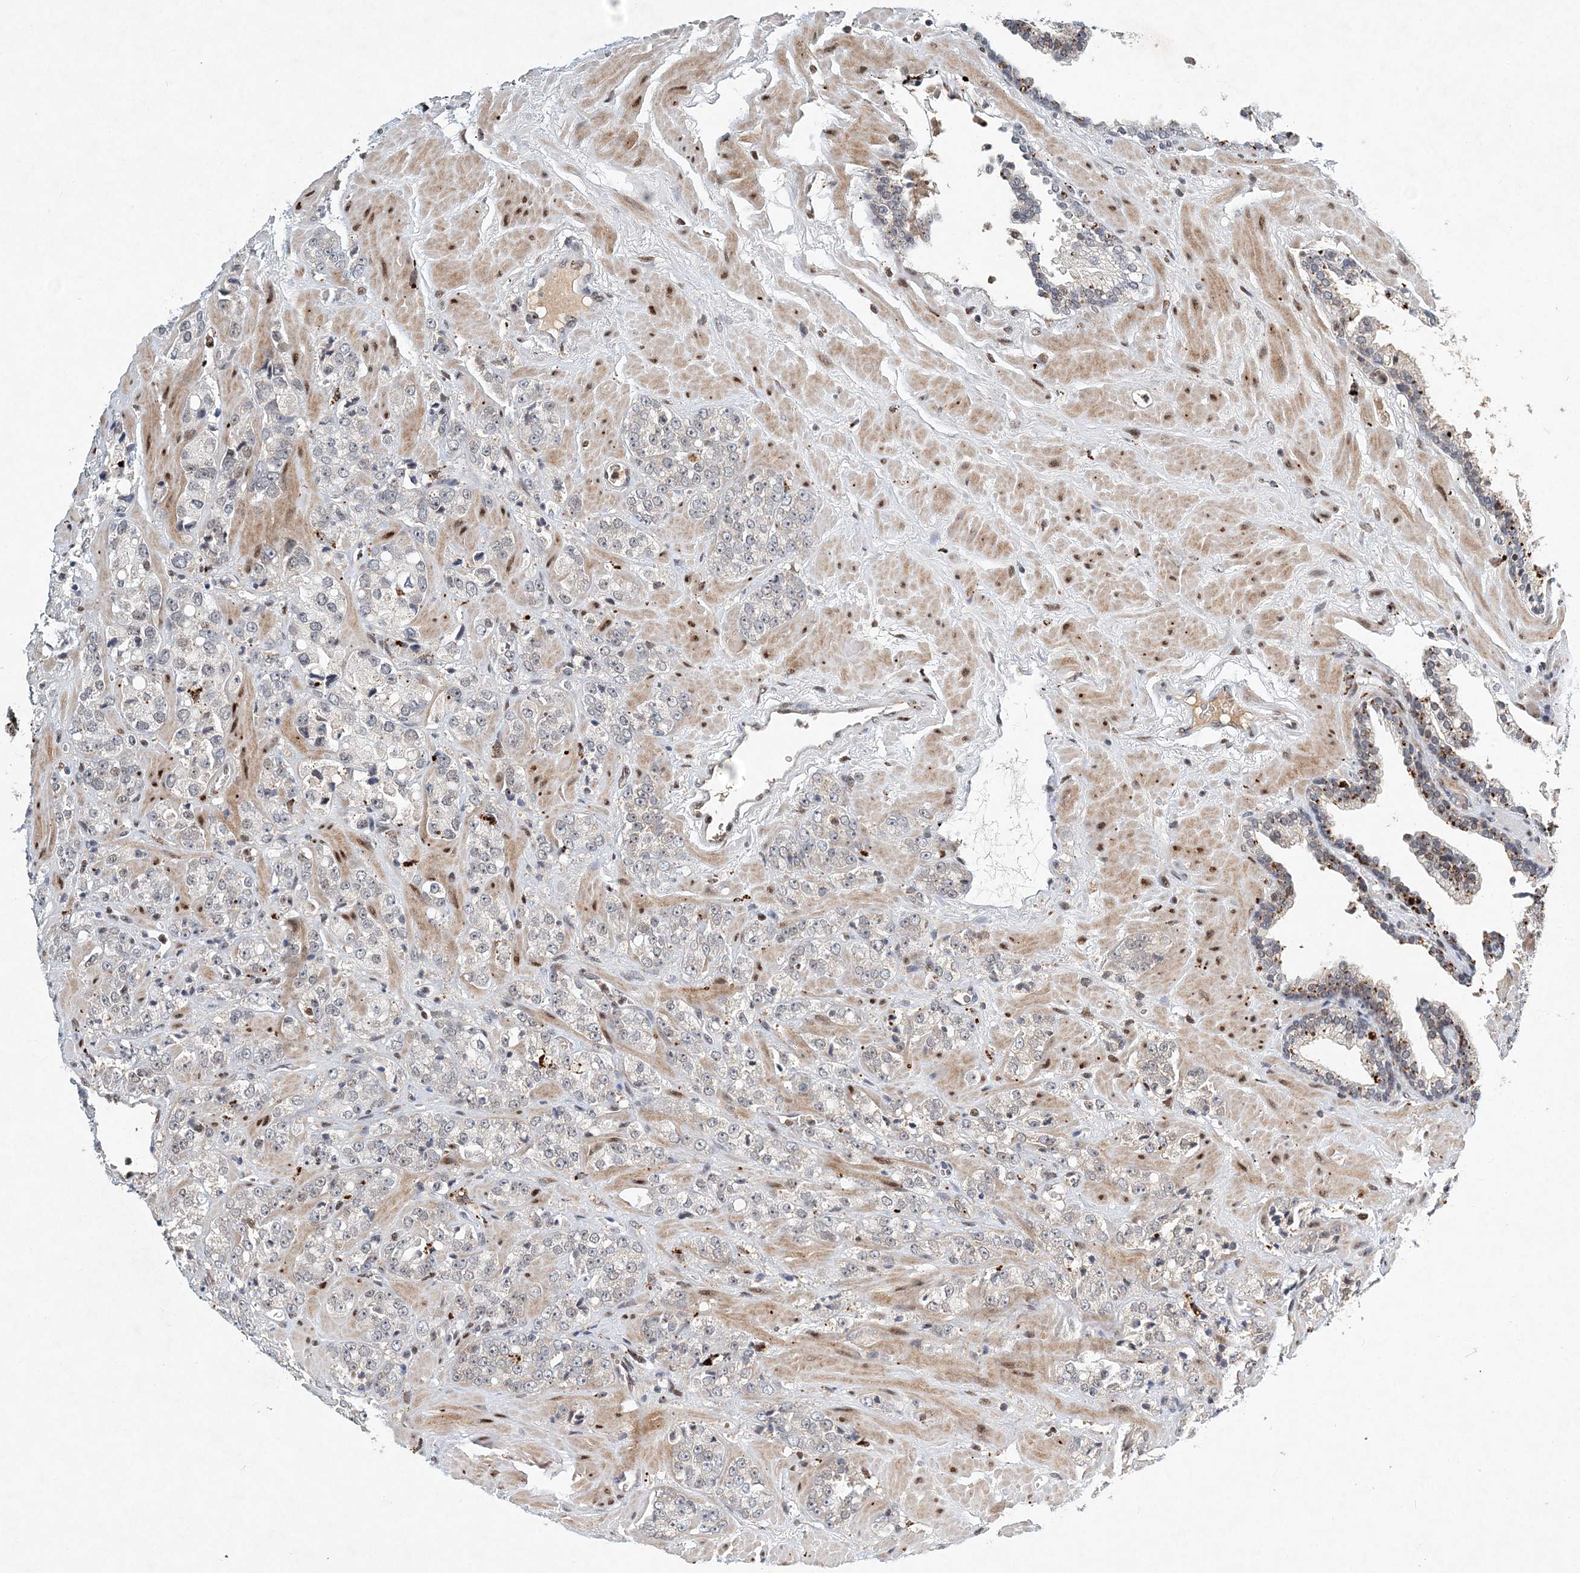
{"staining": {"intensity": "negative", "quantity": "none", "location": "none"}, "tissue": "prostate cancer", "cell_type": "Tumor cells", "image_type": "cancer", "snomed": [{"axis": "morphology", "description": "Adenocarcinoma, High grade"}, {"axis": "topography", "description": "Prostate"}], "caption": "Immunohistochemistry histopathology image of prostate adenocarcinoma (high-grade) stained for a protein (brown), which shows no expression in tumor cells.", "gene": "KPNA4", "patient": {"sex": "male", "age": 64}}